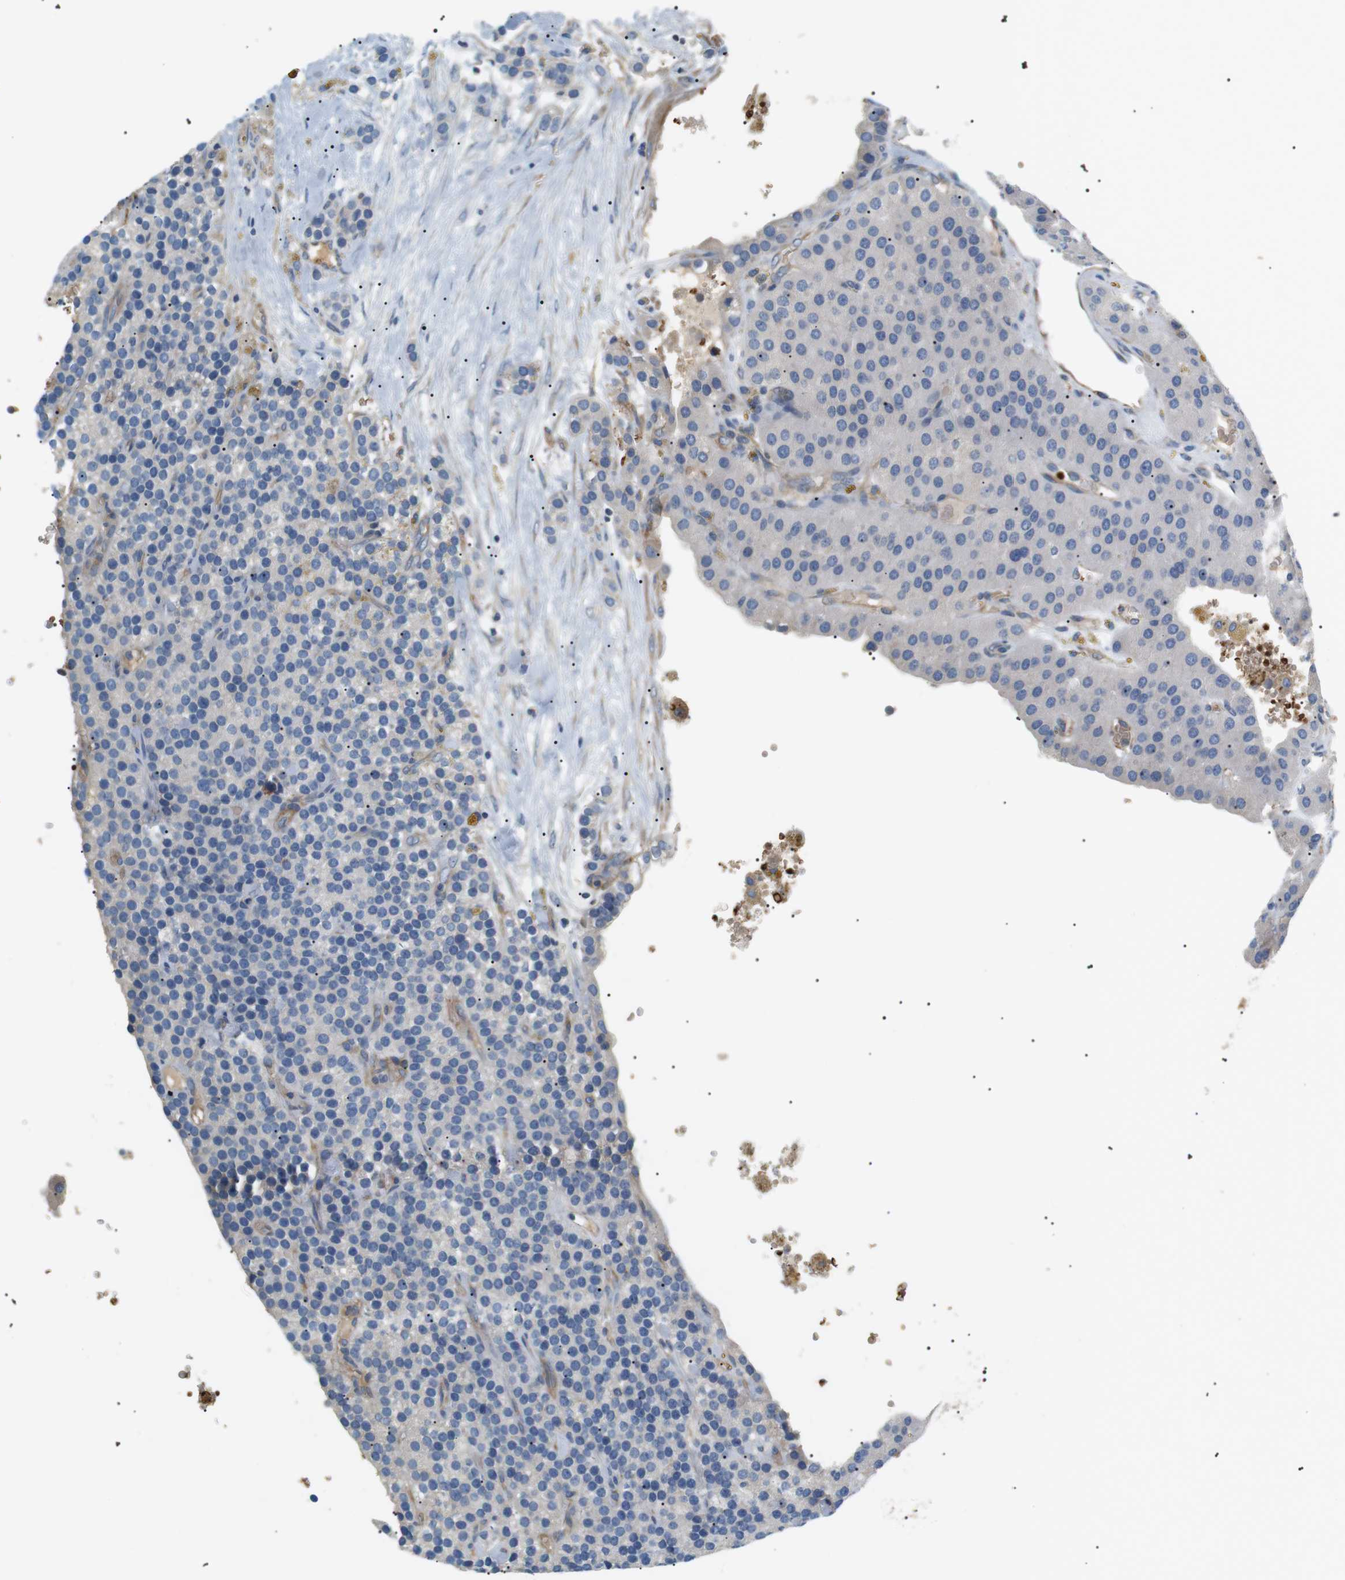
{"staining": {"intensity": "weak", "quantity": "<25%", "location": "cytoplasmic/membranous"}, "tissue": "parathyroid gland", "cell_type": "Glandular cells", "image_type": "normal", "snomed": [{"axis": "morphology", "description": "Normal tissue, NOS"}, {"axis": "morphology", "description": "Adenoma, NOS"}, {"axis": "topography", "description": "Parathyroid gland"}], "caption": "IHC image of unremarkable parathyroid gland: parathyroid gland stained with DAB reveals no significant protein staining in glandular cells.", "gene": "ADCY10", "patient": {"sex": "female", "age": 86}}